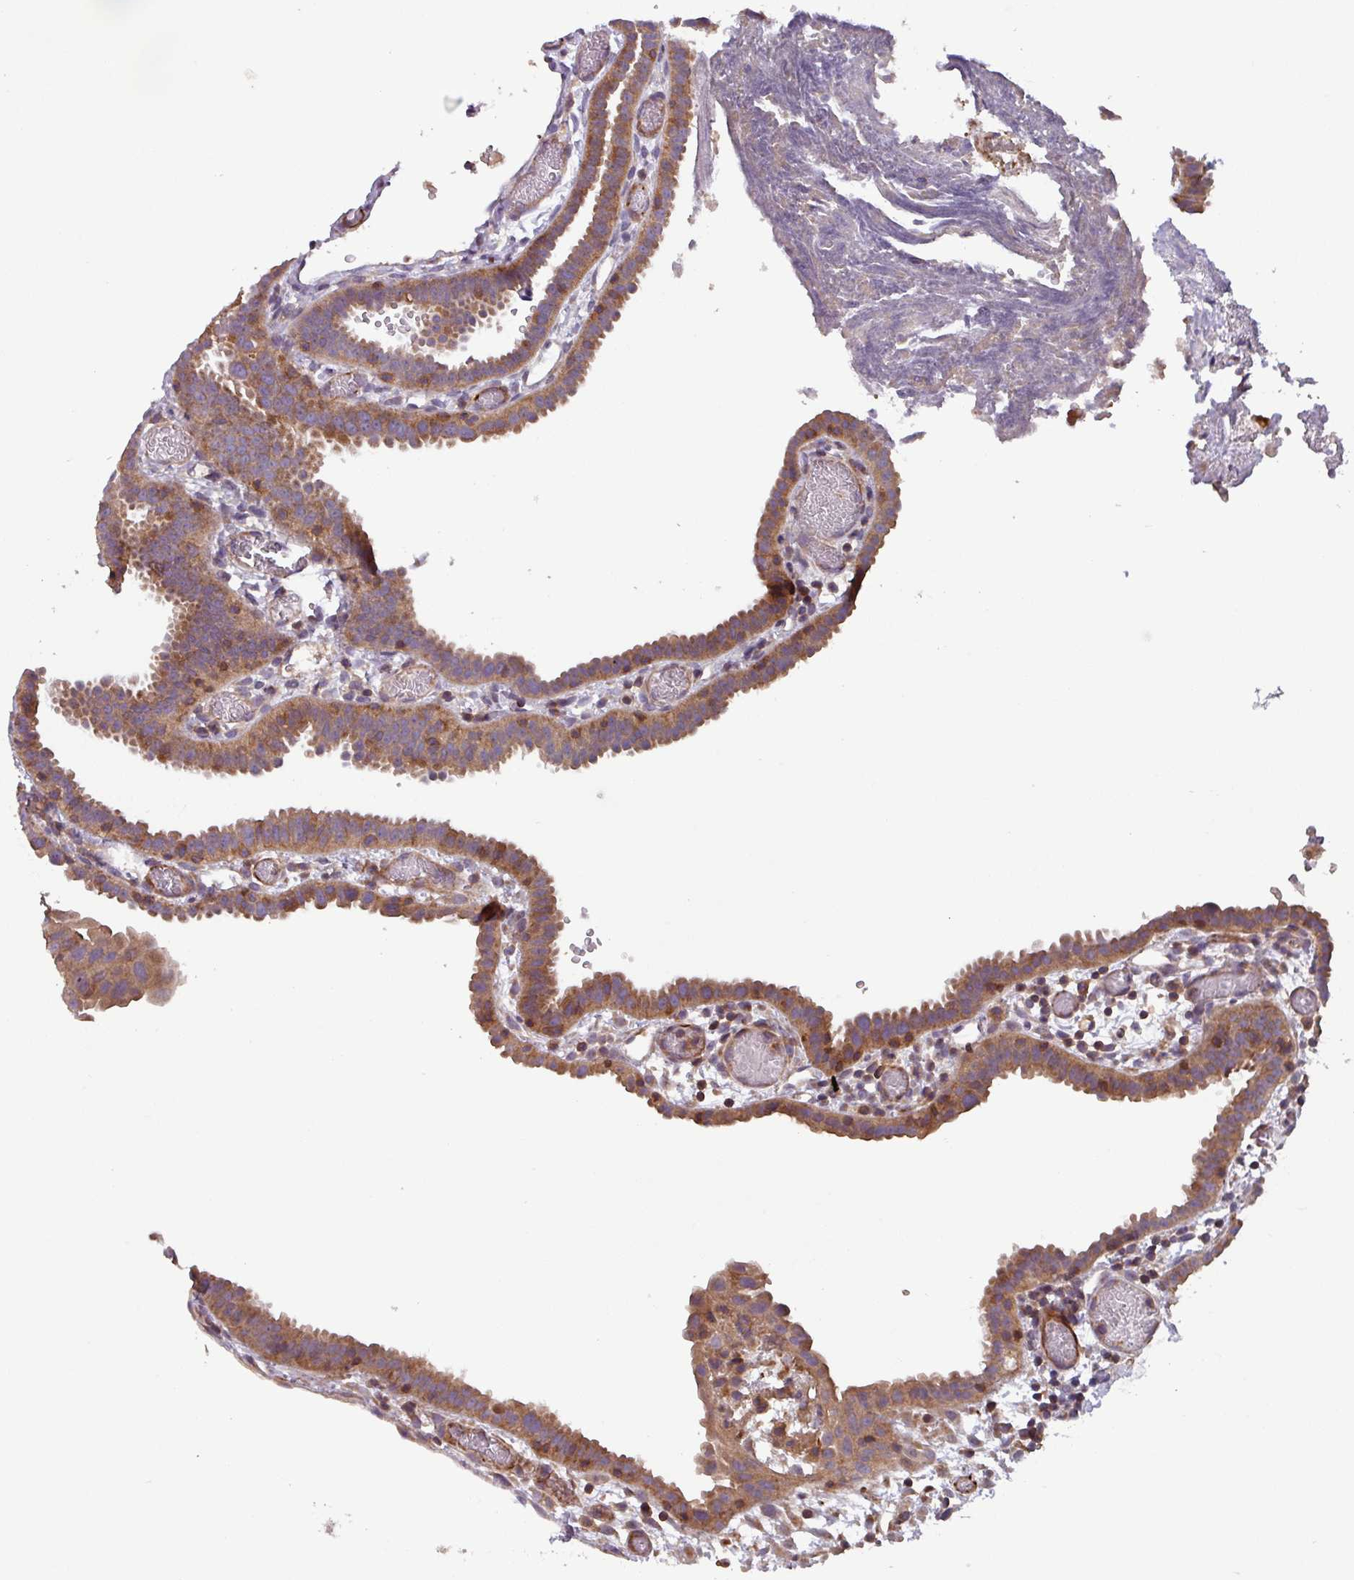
{"staining": {"intensity": "moderate", "quantity": ">75%", "location": "cytoplasmic/membranous"}, "tissue": "fallopian tube", "cell_type": "Glandular cells", "image_type": "normal", "snomed": [{"axis": "morphology", "description": "Normal tissue, NOS"}, {"axis": "topography", "description": "Fallopian tube"}], "caption": "Protein analysis of normal fallopian tube demonstrates moderate cytoplasmic/membranous expression in about >75% of glandular cells. (DAB (3,3'-diaminobenzidine) IHC with brightfield microscopy, high magnification).", "gene": "PLEKHD1", "patient": {"sex": "female", "age": 37}}